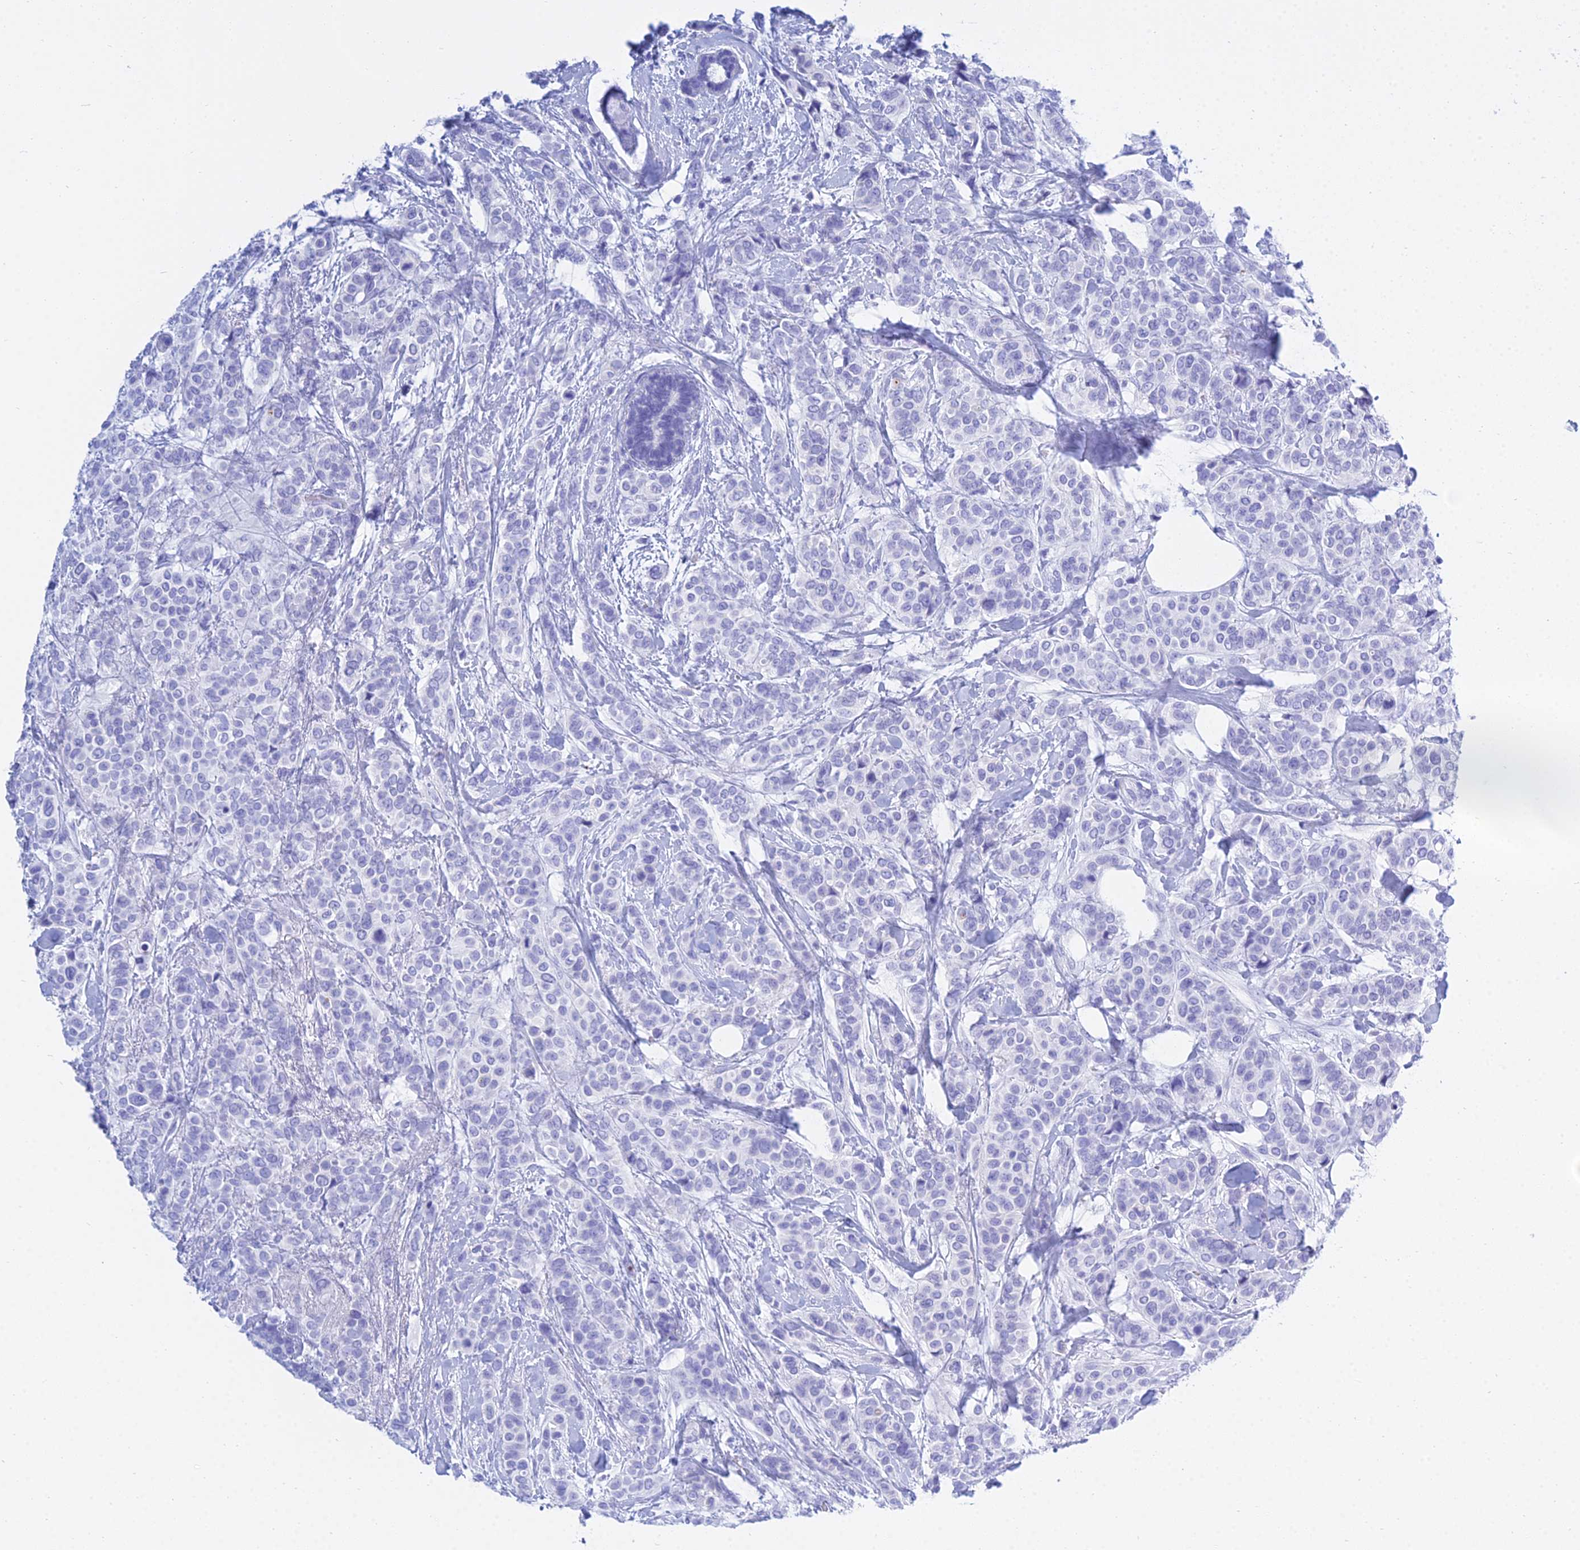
{"staining": {"intensity": "negative", "quantity": "none", "location": "none"}, "tissue": "breast cancer", "cell_type": "Tumor cells", "image_type": "cancer", "snomed": [{"axis": "morphology", "description": "Lobular carcinoma"}, {"axis": "topography", "description": "Breast"}], "caption": "A micrograph of breast lobular carcinoma stained for a protein demonstrates no brown staining in tumor cells. (DAB immunohistochemistry with hematoxylin counter stain).", "gene": "PATE4", "patient": {"sex": "female", "age": 51}}